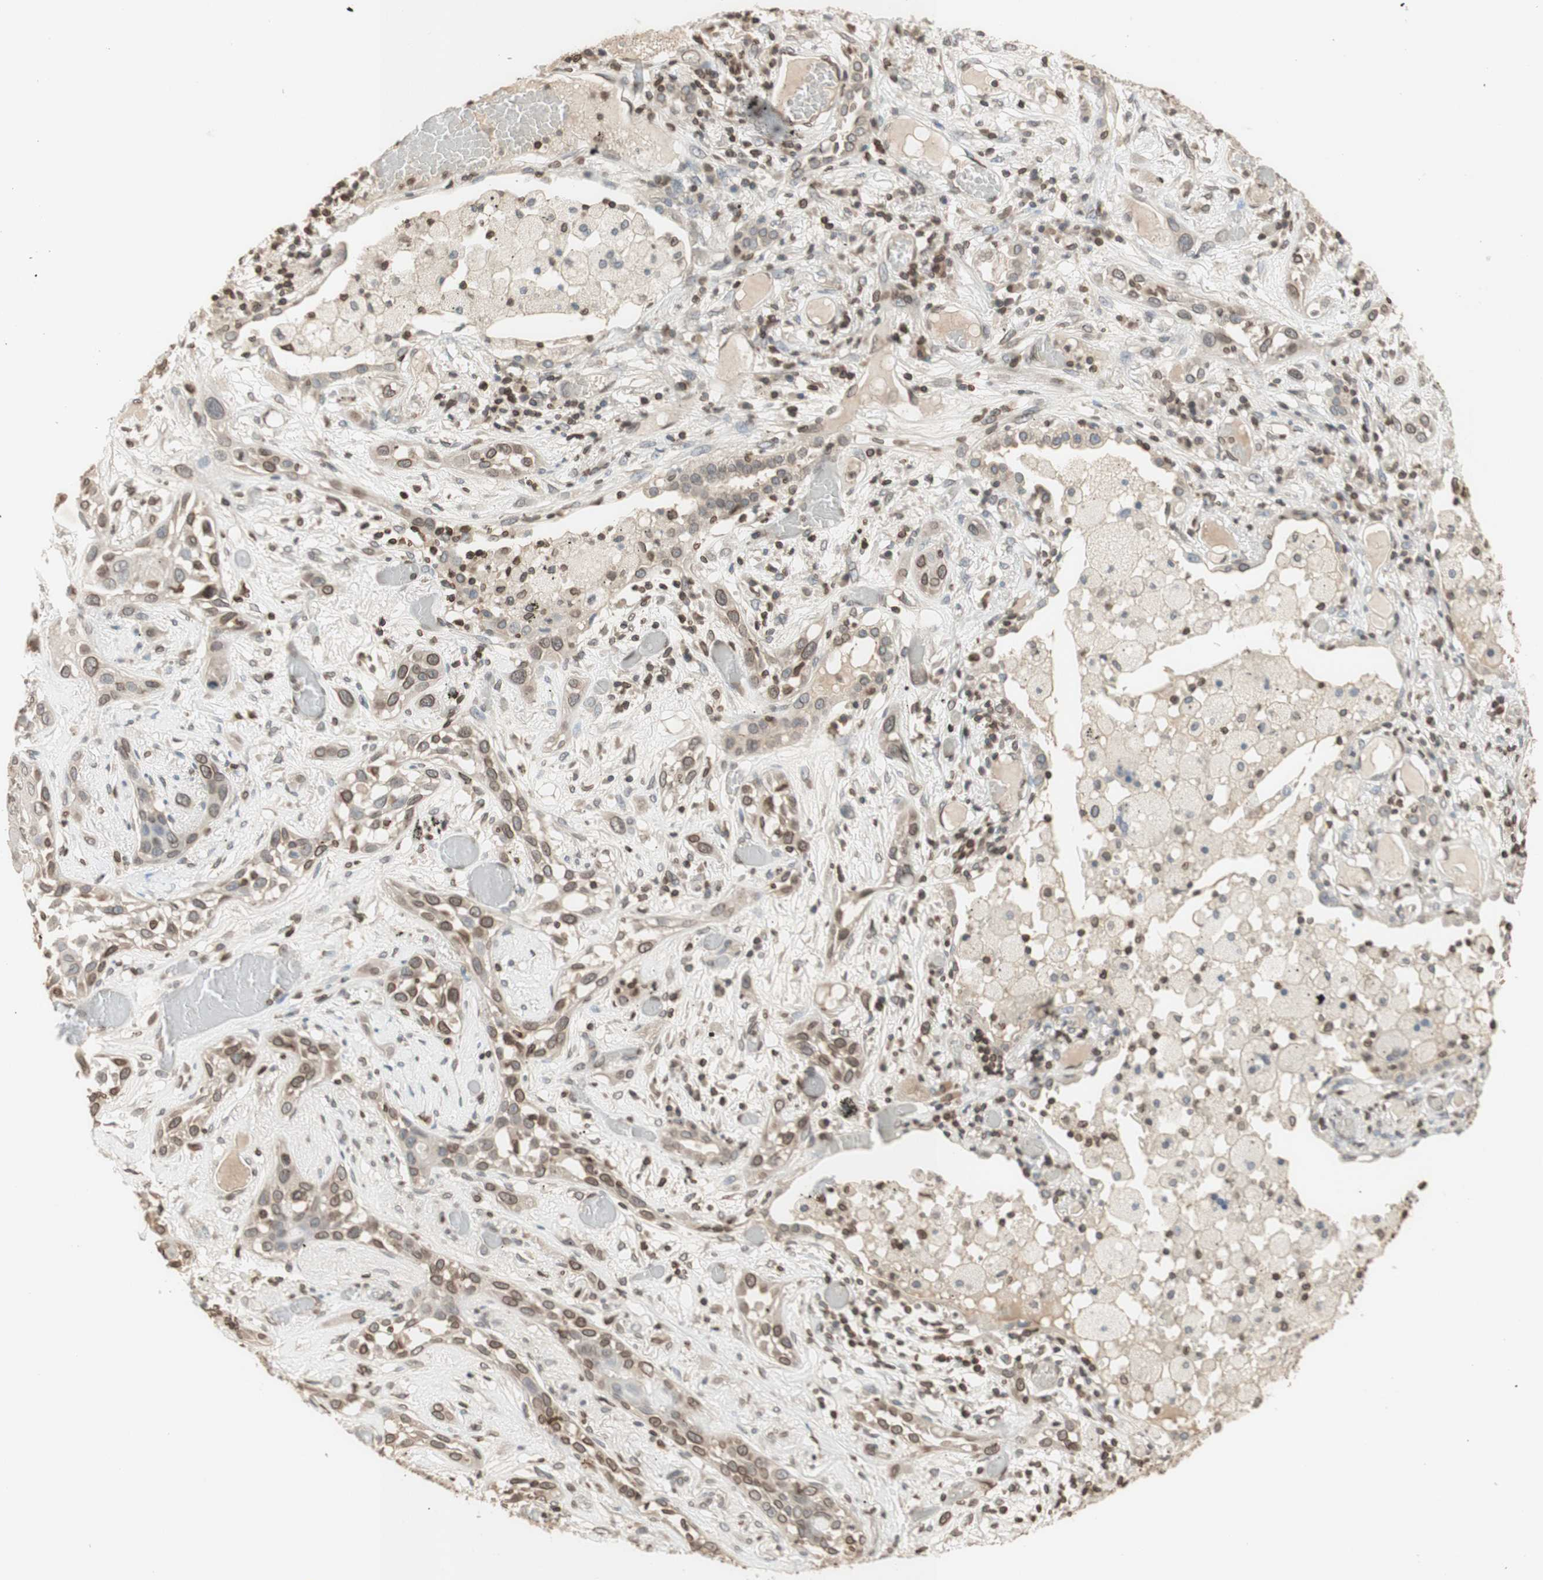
{"staining": {"intensity": "moderate", "quantity": ">75%", "location": "cytoplasmic/membranous,nuclear"}, "tissue": "lung cancer", "cell_type": "Tumor cells", "image_type": "cancer", "snomed": [{"axis": "morphology", "description": "Squamous cell carcinoma, NOS"}, {"axis": "topography", "description": "Lung"}], "caption": "Protein analysis of lung squamous cell carcinoma tissue demonstrates moderate cytoplasmic/membranous and nuclear staining in approximately >75% of tumor cells.", "gene": "TMPO", "patient": {"sex": "male", "age": 71}}